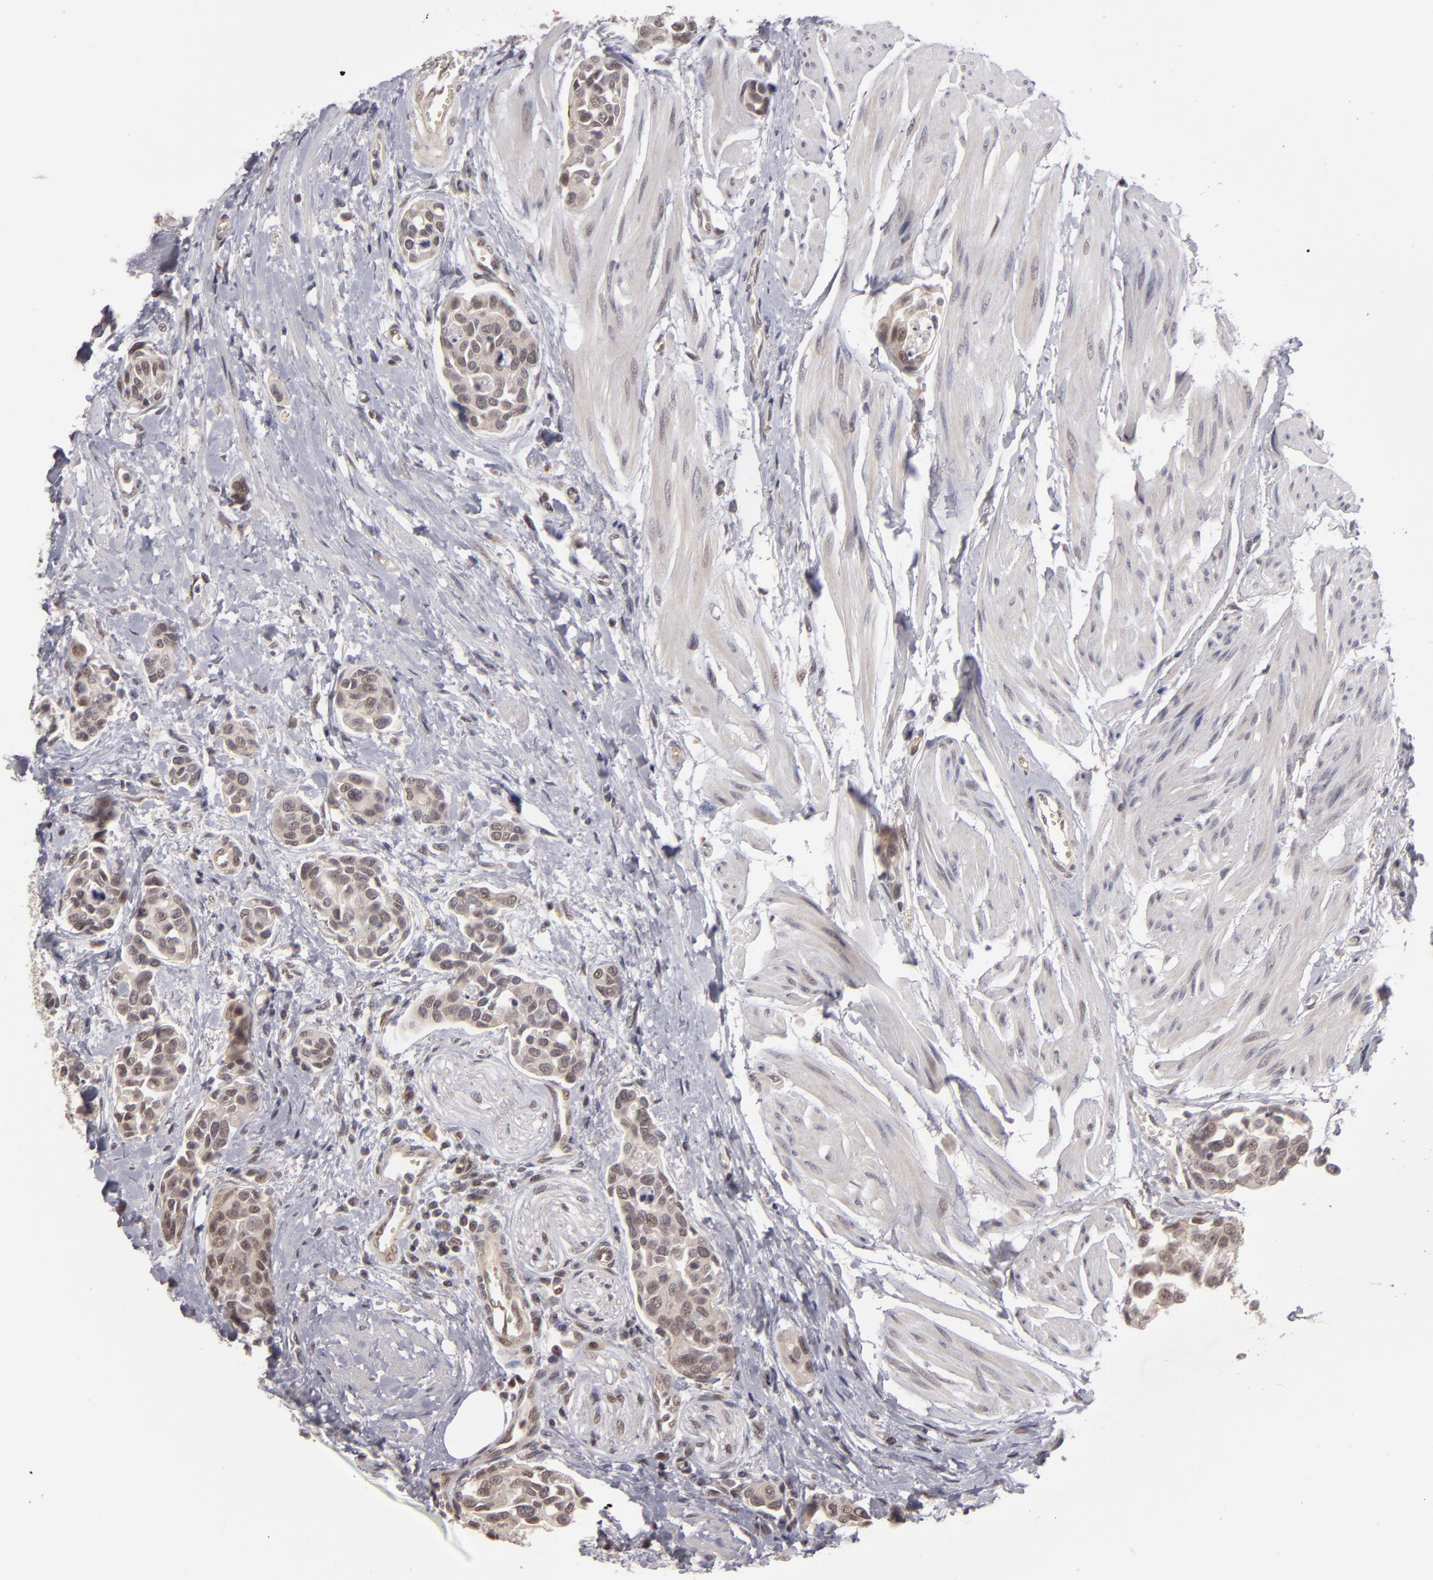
{"staining": {"intensity": "weak", "quantity": "25%-75%", "location": "cytoplasmic/membranous"}, "tissue": "urothelial cancer", "cell_type": "Tumor cells", "image_type": "cancer", "snomed": [{"axis": "morphology", "description": "Urothelial carcinoma, High grade"}, {"axis": "topography", "description": "Urinary bladder"}], "caption": "Weak cytoplasmic/membranous protein expression is identified in approximately 25%-75% of tumor cells in urothelial cancer.", "gene": "DFFA", "patient": {"sex": "male", "age": 78}}